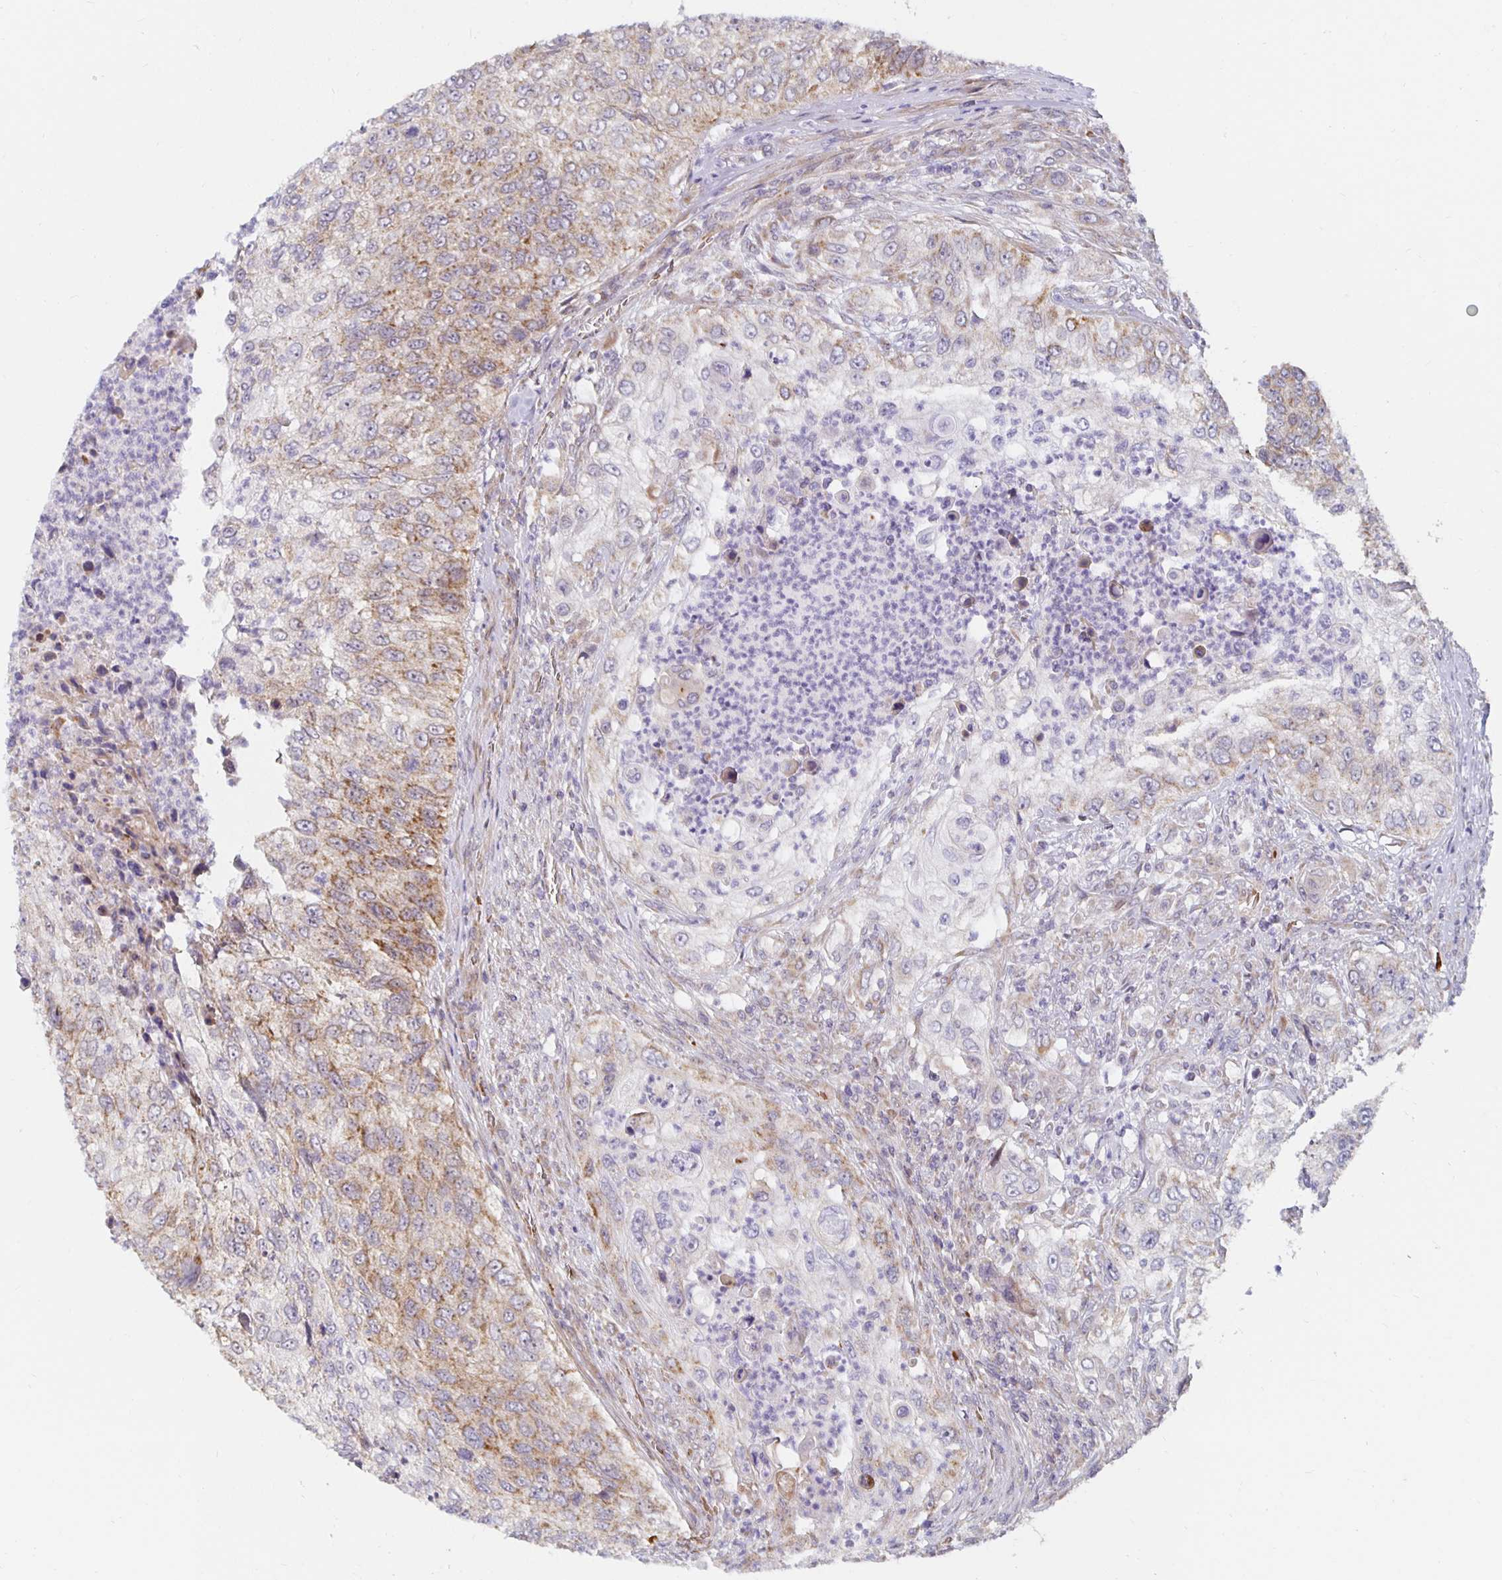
{"staining": {"intensity": "moderate", "quantity": "25%-75%", "location": "cytoplasmic/membranous"}, "tissue": "urothelial cancer", "cell_type": "Tumor cells", "image_type": "cancer", "snomed": [{"axis": "morphology", "description": "Urothelial carcinoma, High grade"}, {"axis": "topography", "description": "Urinary bladder"}], "caption": "IHC photomicrograph of neoplastic tissue: human urothelial cancer stained using IHC exhibits medium levels of moderate protein expression localized specifically in the cytoplasmic/membranous of tumor cells, appearing as a cytoplasmic/membranous brown color.", "gene": "MRPL28", "patient": {"sex": "female", "age": 60}}